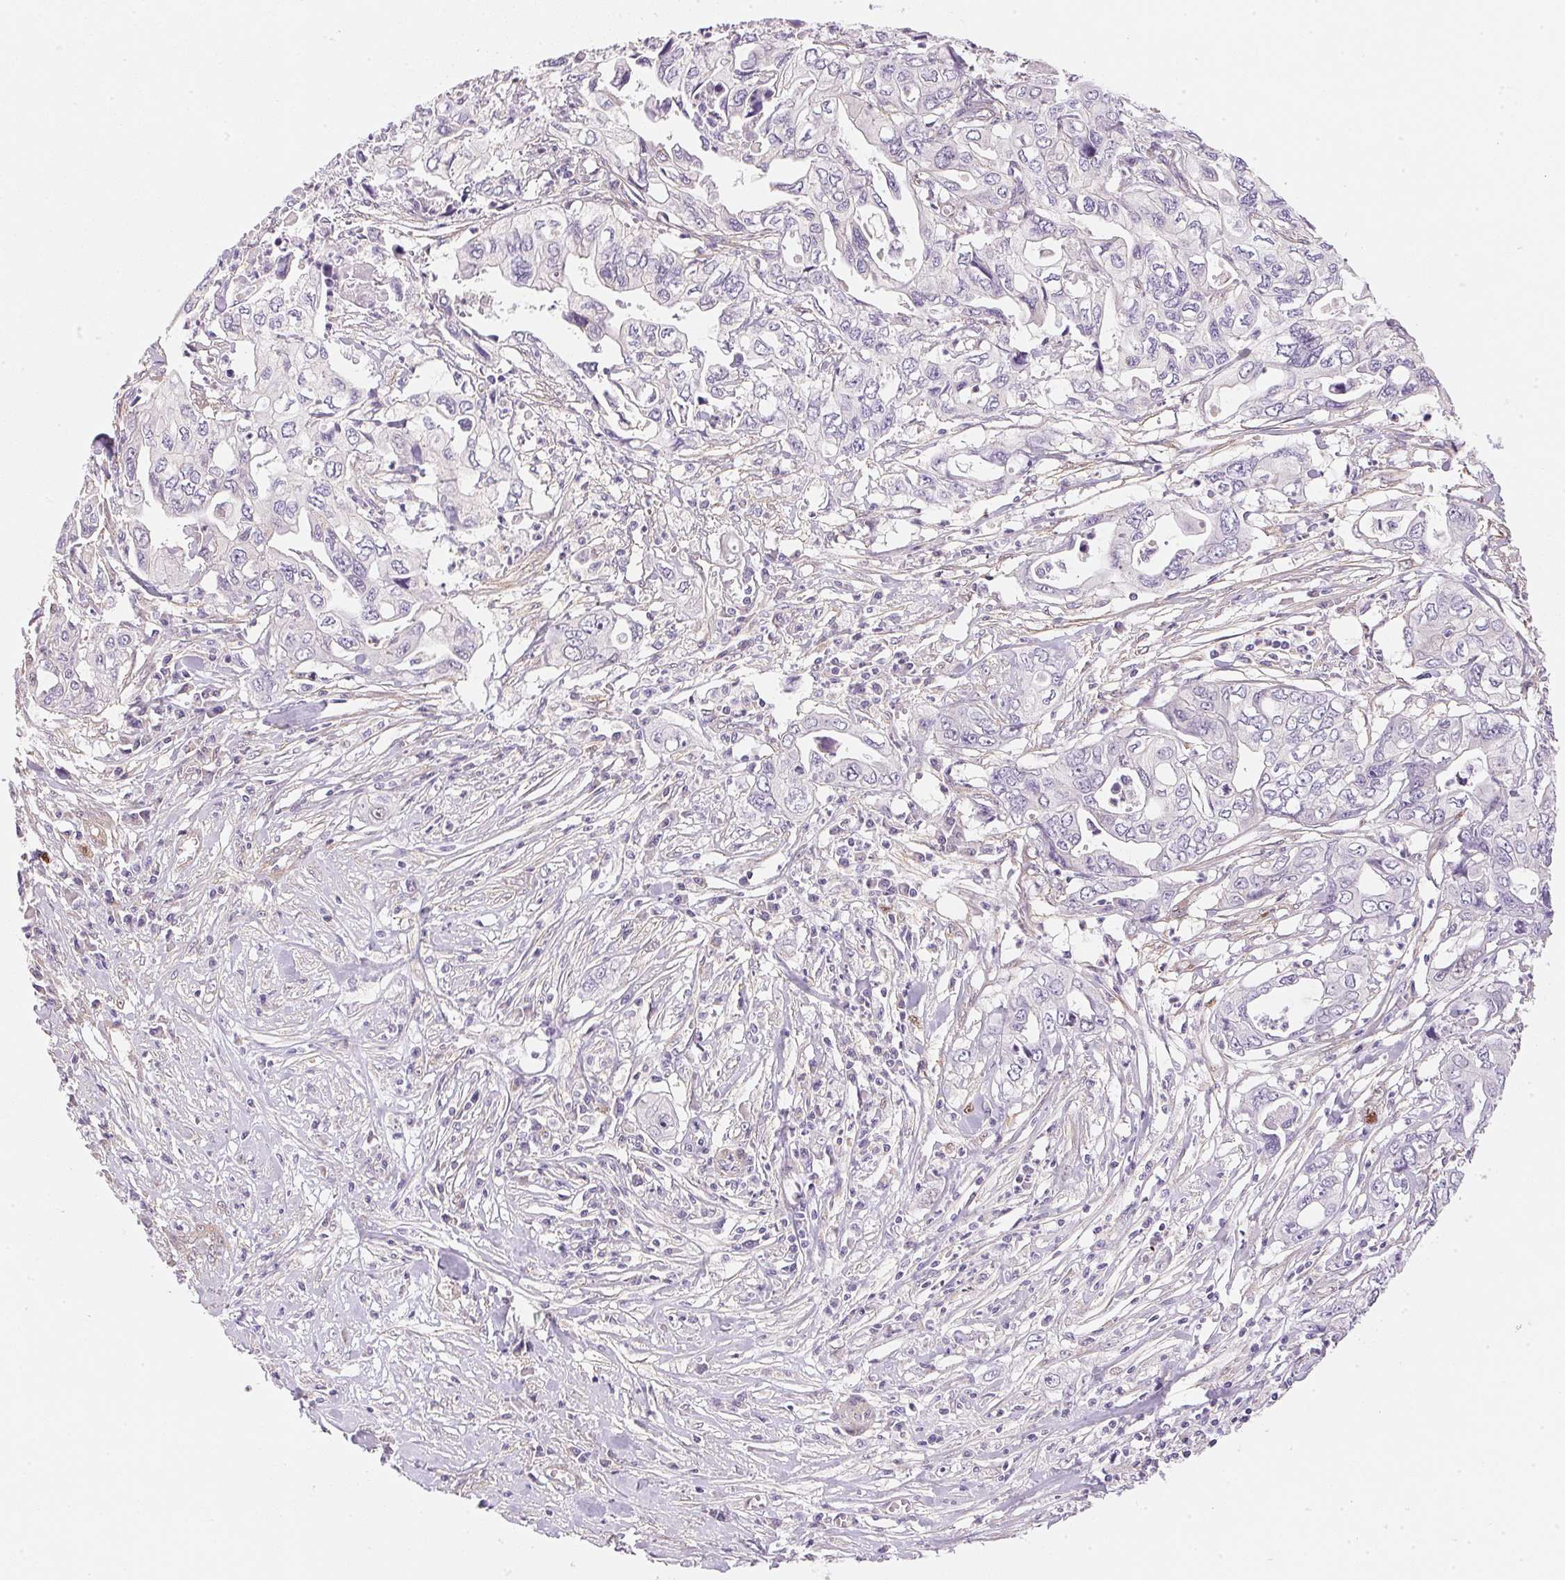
{"staining": {"intensity": "negative", "quantity": "none", "location": "none"}, "tissue": "pancreatic cancer", "cell_type": "Tumor cells", "image_type": "cancer", "snomed": [{"axis": "morphology", "description": "Adenocarcinoma, NOS"}, {"axis": "topography", "description": "Pancreas"}], "caption": "The immunohistochemistry histopathology image has no significant expression in tumor cells of pancreatic cancer (adenocarcinoma) tissue.", "gene": "SMTN", "patient": {"sex": "male", "age": 68}}